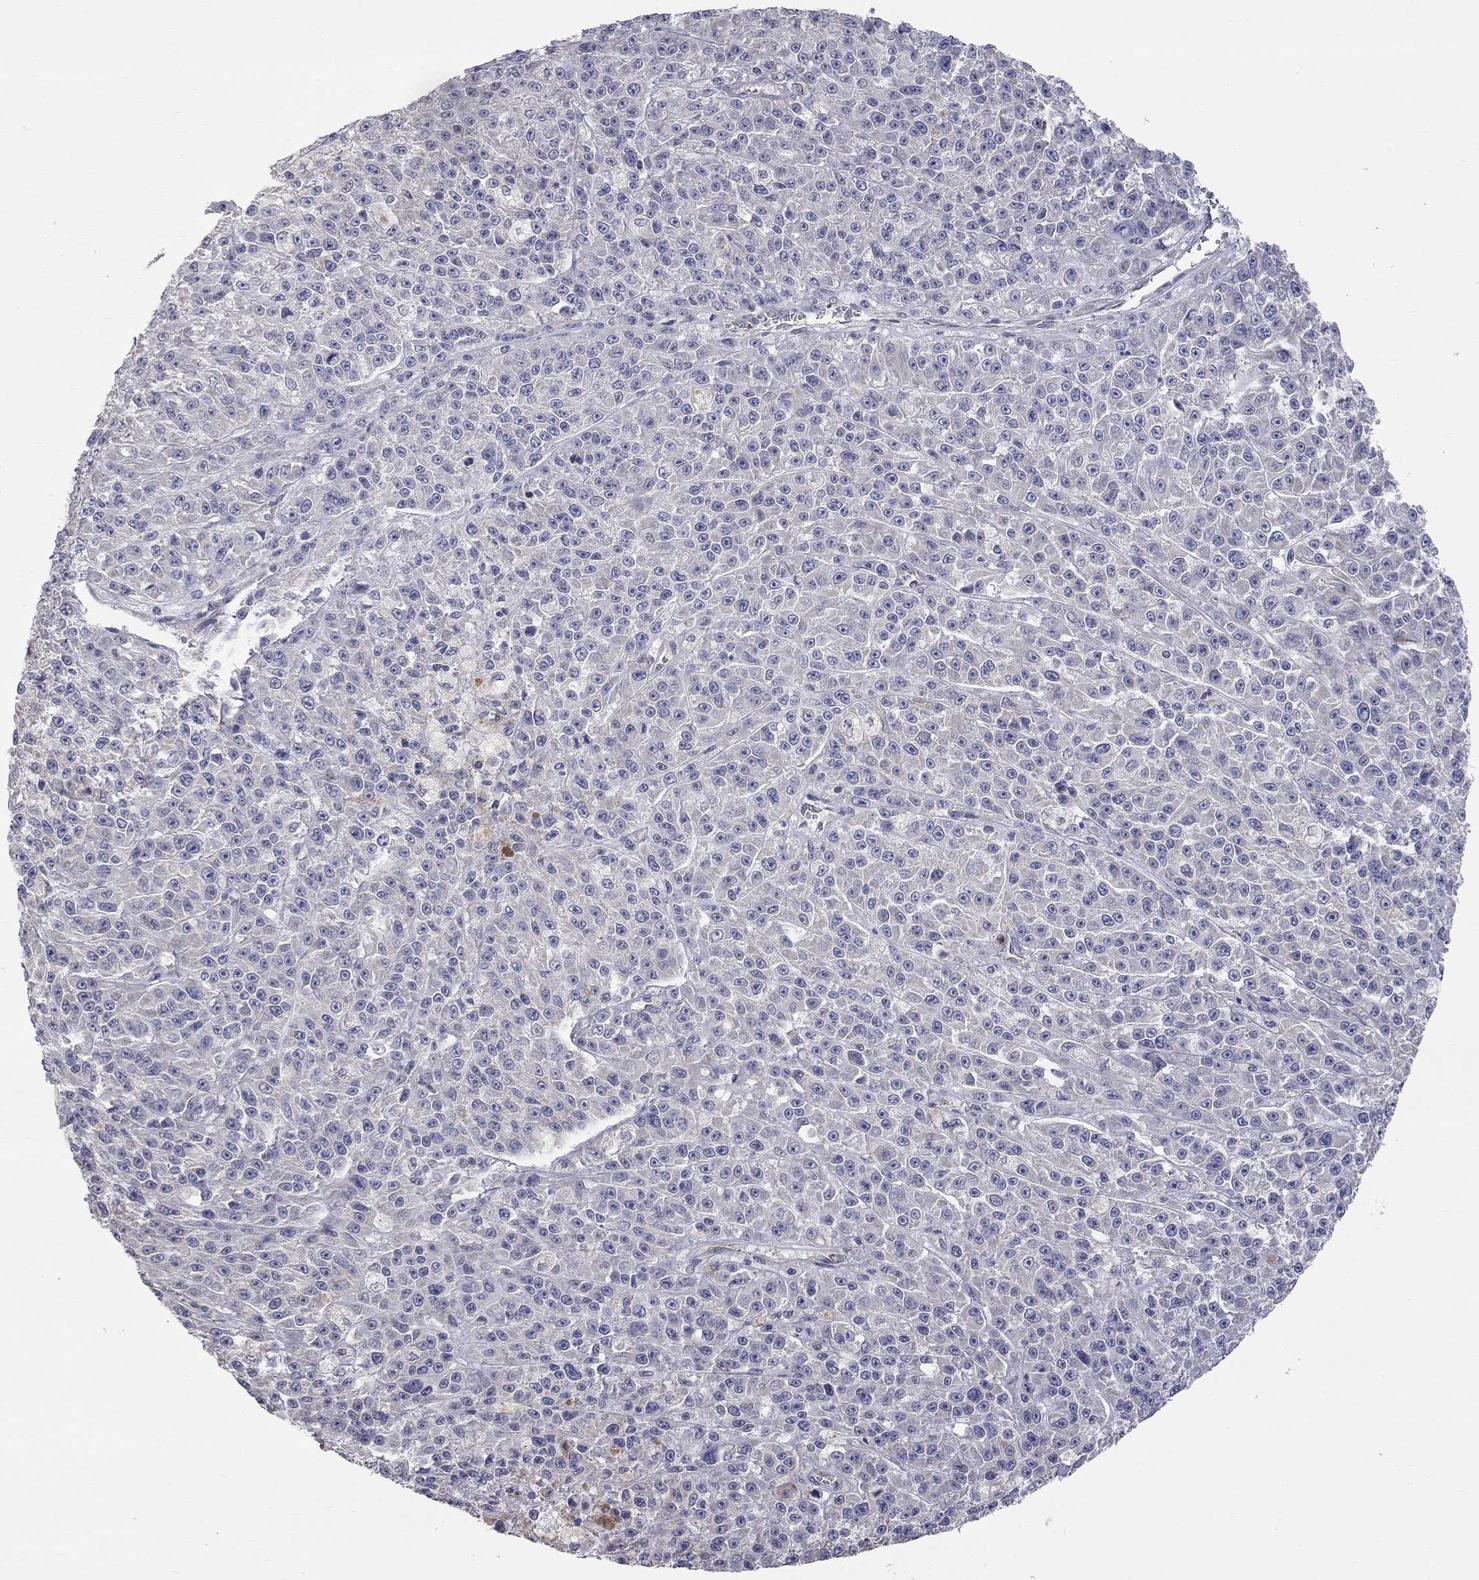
{"staining": {"intensity": "negative", "quantity": "none", "location": "none"}, "tissue": "melanoma", "cell_type": "Tumor cells", "image_type": "cancer", "snomed": [{"axis": "morphology", "description": "Malignant melanoma, NOS"}, {"axis": "topography", "description": "Skin"}], "caption": "This histopathology image is of malignant melanoma stained with immunohistochemistry to label a protein in brown with the nuclei are counter-stained blue. There is no staining in tumor cells.", "gene": "OPRK1", "patient": {"sex": "female", "age": 58}}